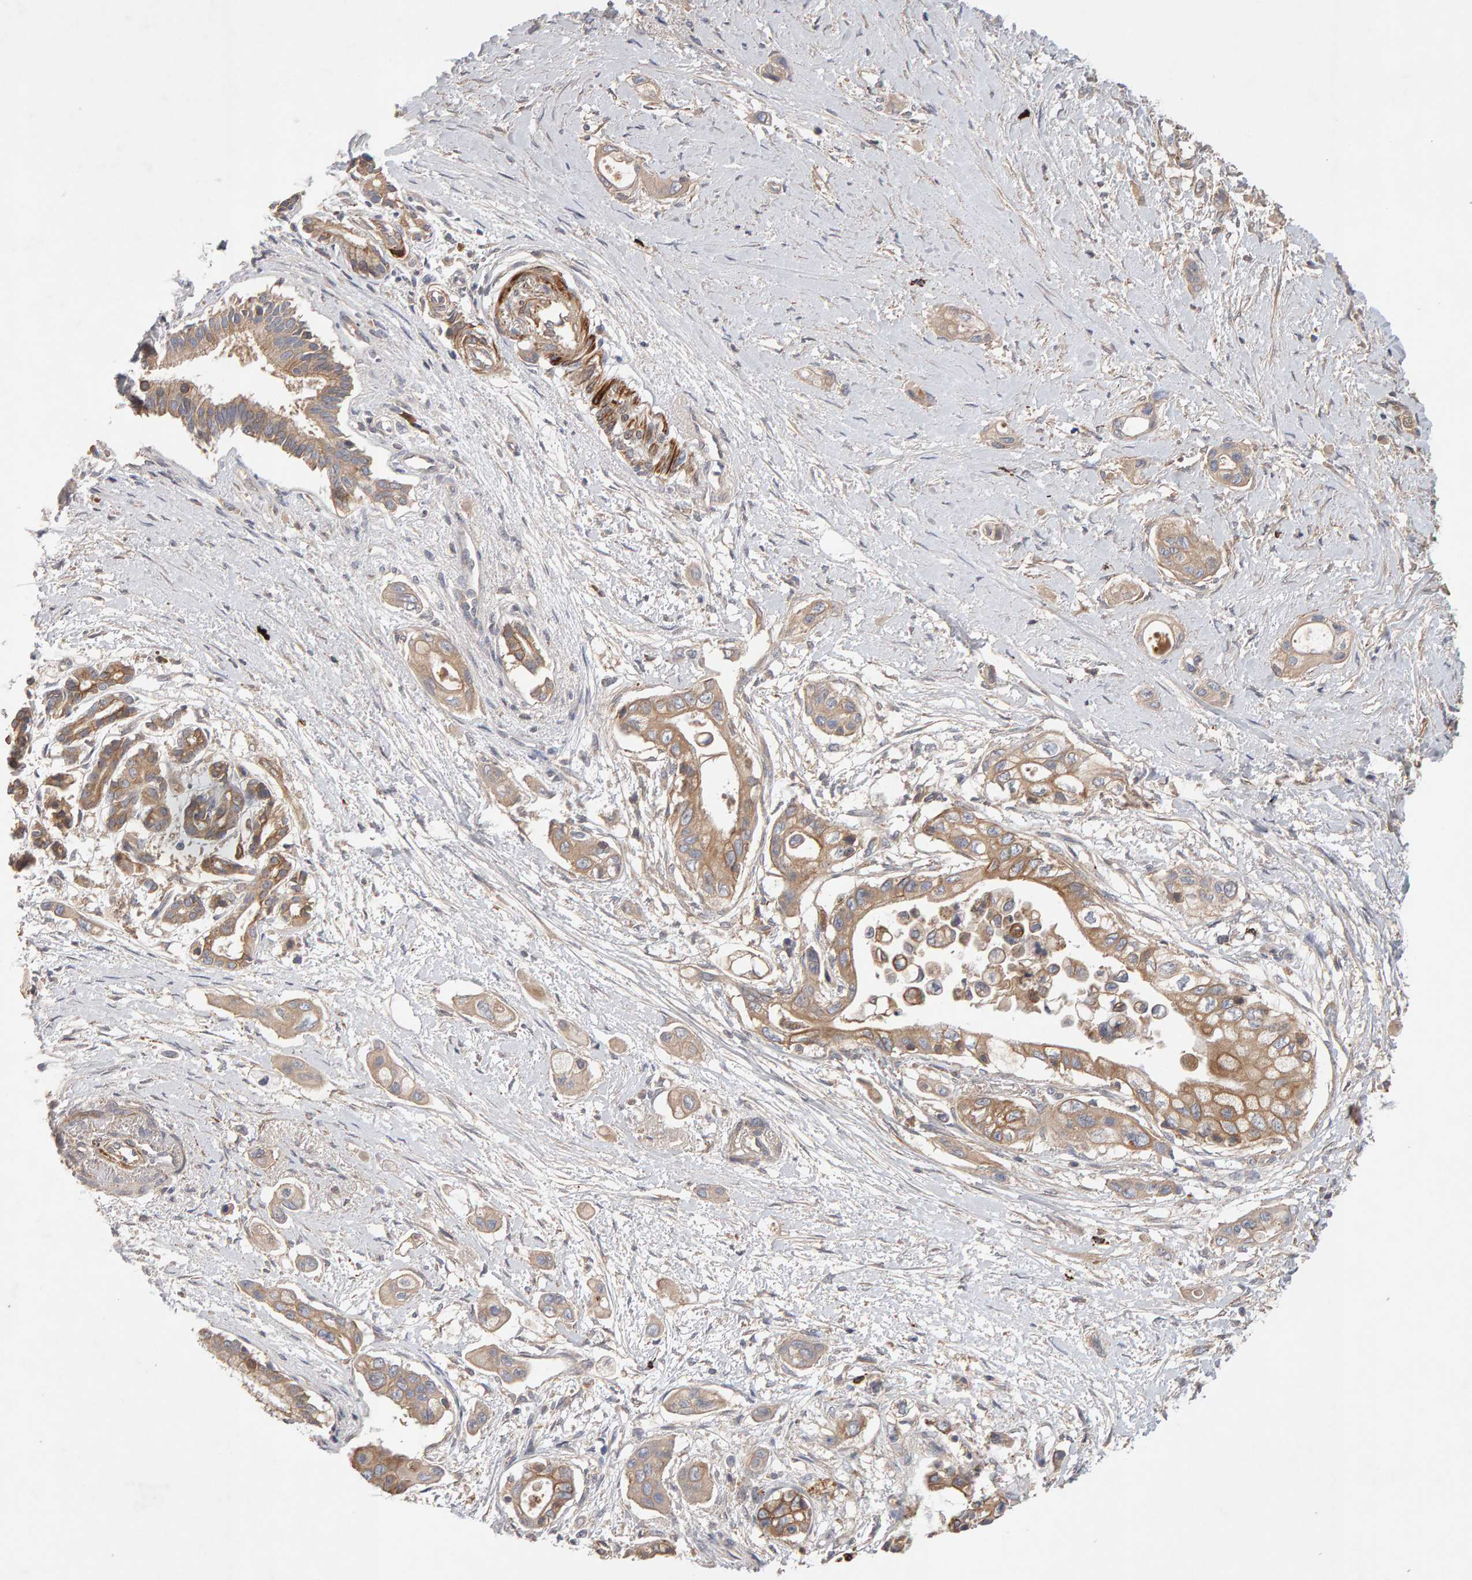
{"staining": {"intensity": "weak", "quantity": ">75%", "location": "cytoplasmic/membranous"}, "tissue": "pancreatic cancer", "cell_type": "Tumor cells", "image_type": "cancer", "snomed": [{"axis": "morphology", "description": "Adenocarcinoma, NOS"}, {"axis": "topography", "description": "Pancreas"}], "caption": "Pancreatic cancer (adenocarcinoma) stained for a protein displays weak cytoplasmic/membranous positivity in tumor cells.", "gene": "RNF19A", "patient": {"sex": "male", "age": 59}}